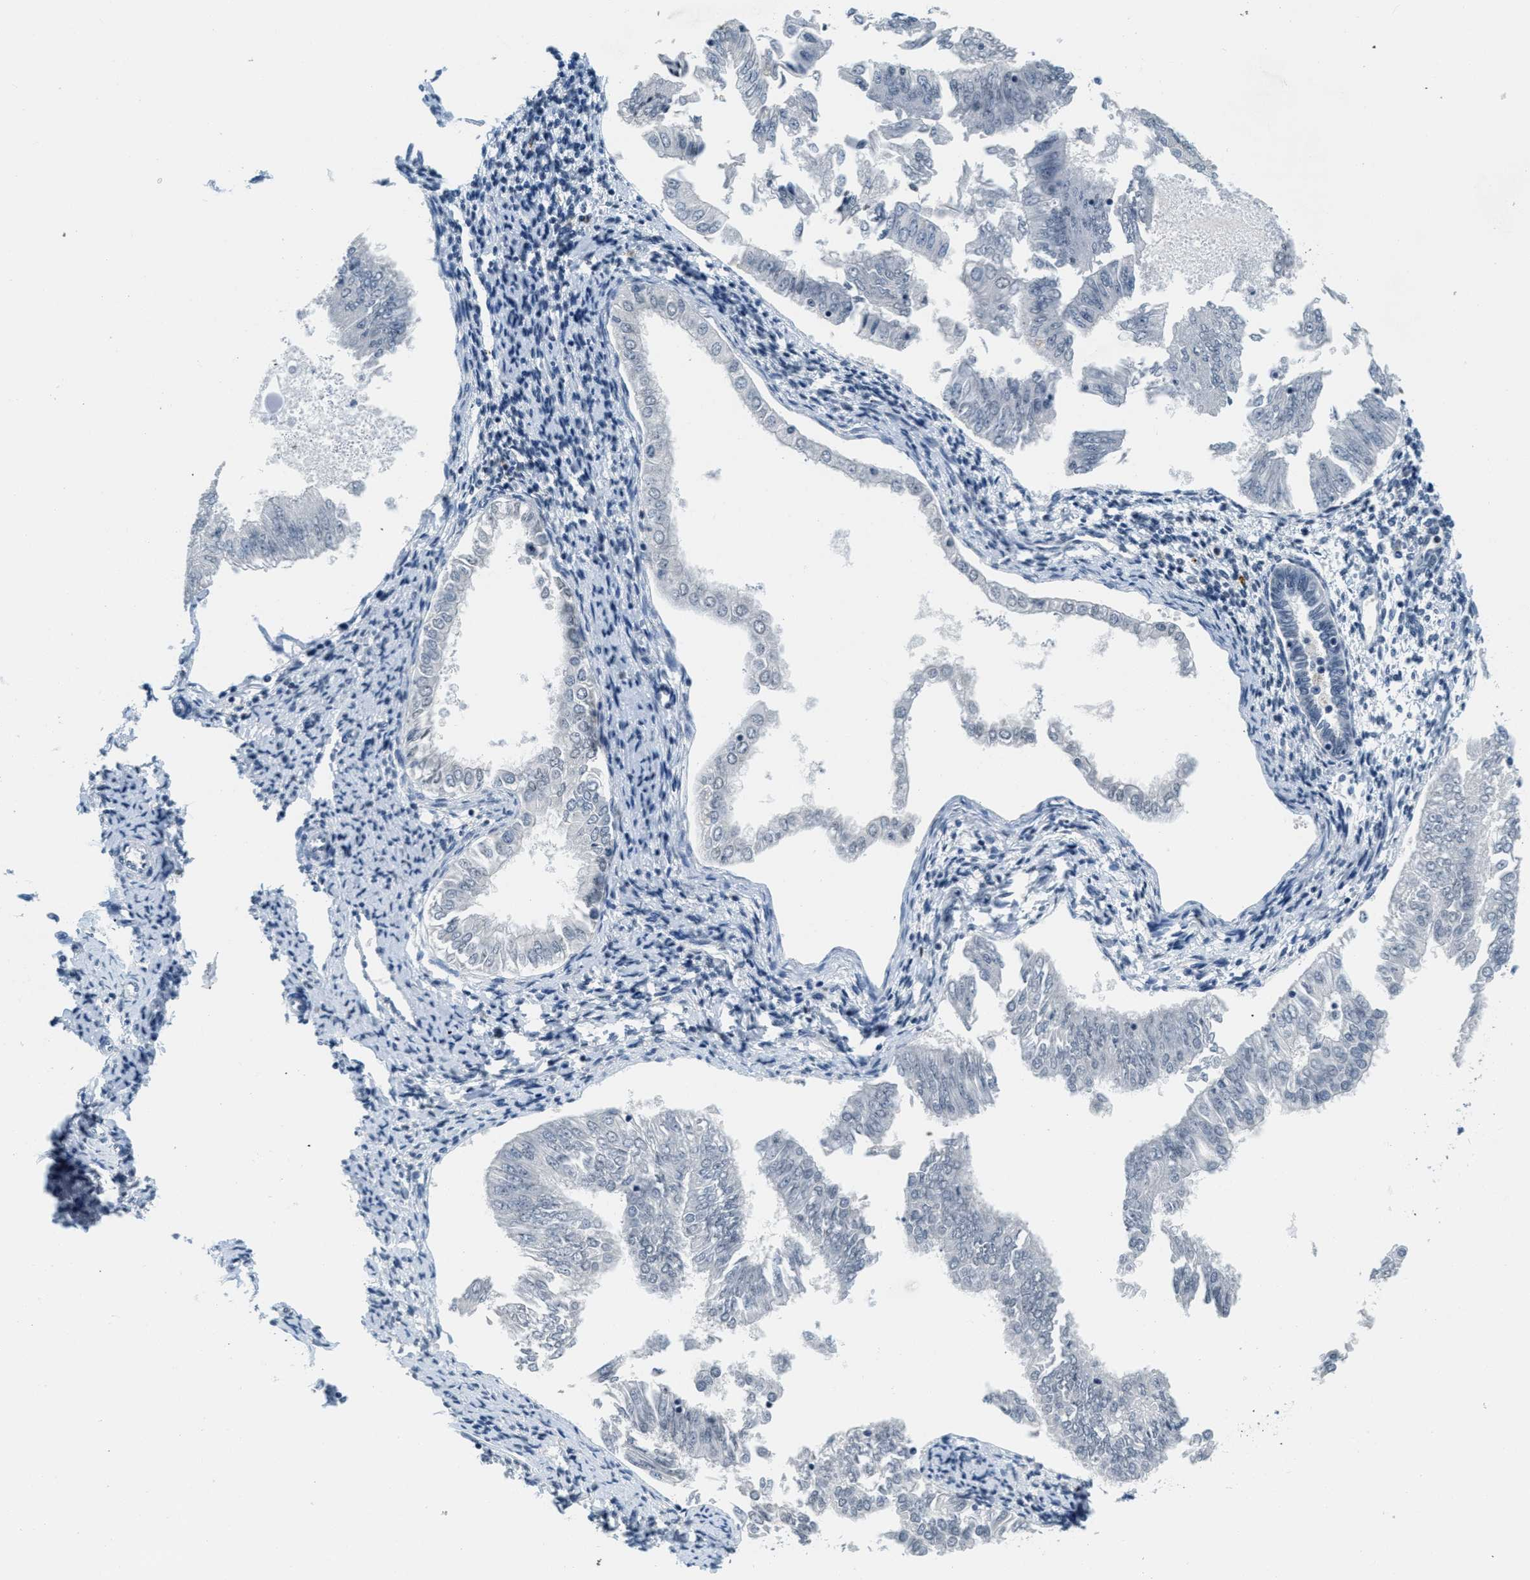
{"staining": {"intensity": "negative", "quantity": "none", "location": "none"}, "tissue": "endometrial cancer", "cell_type": "Tumor cells", "image_type": "cancer", "snomed": [{"axis": "morphology", "description": "Adenocarcinoma, NOS"}, {"axis": "topography", "description": "Endometrium"}], "caption": "This is an IHC micrograph of endometrial adenocarcinoma. There is no expression in tumor cells.", "gene": "CA4", "patient": {"sex": "female", "age": 53}}